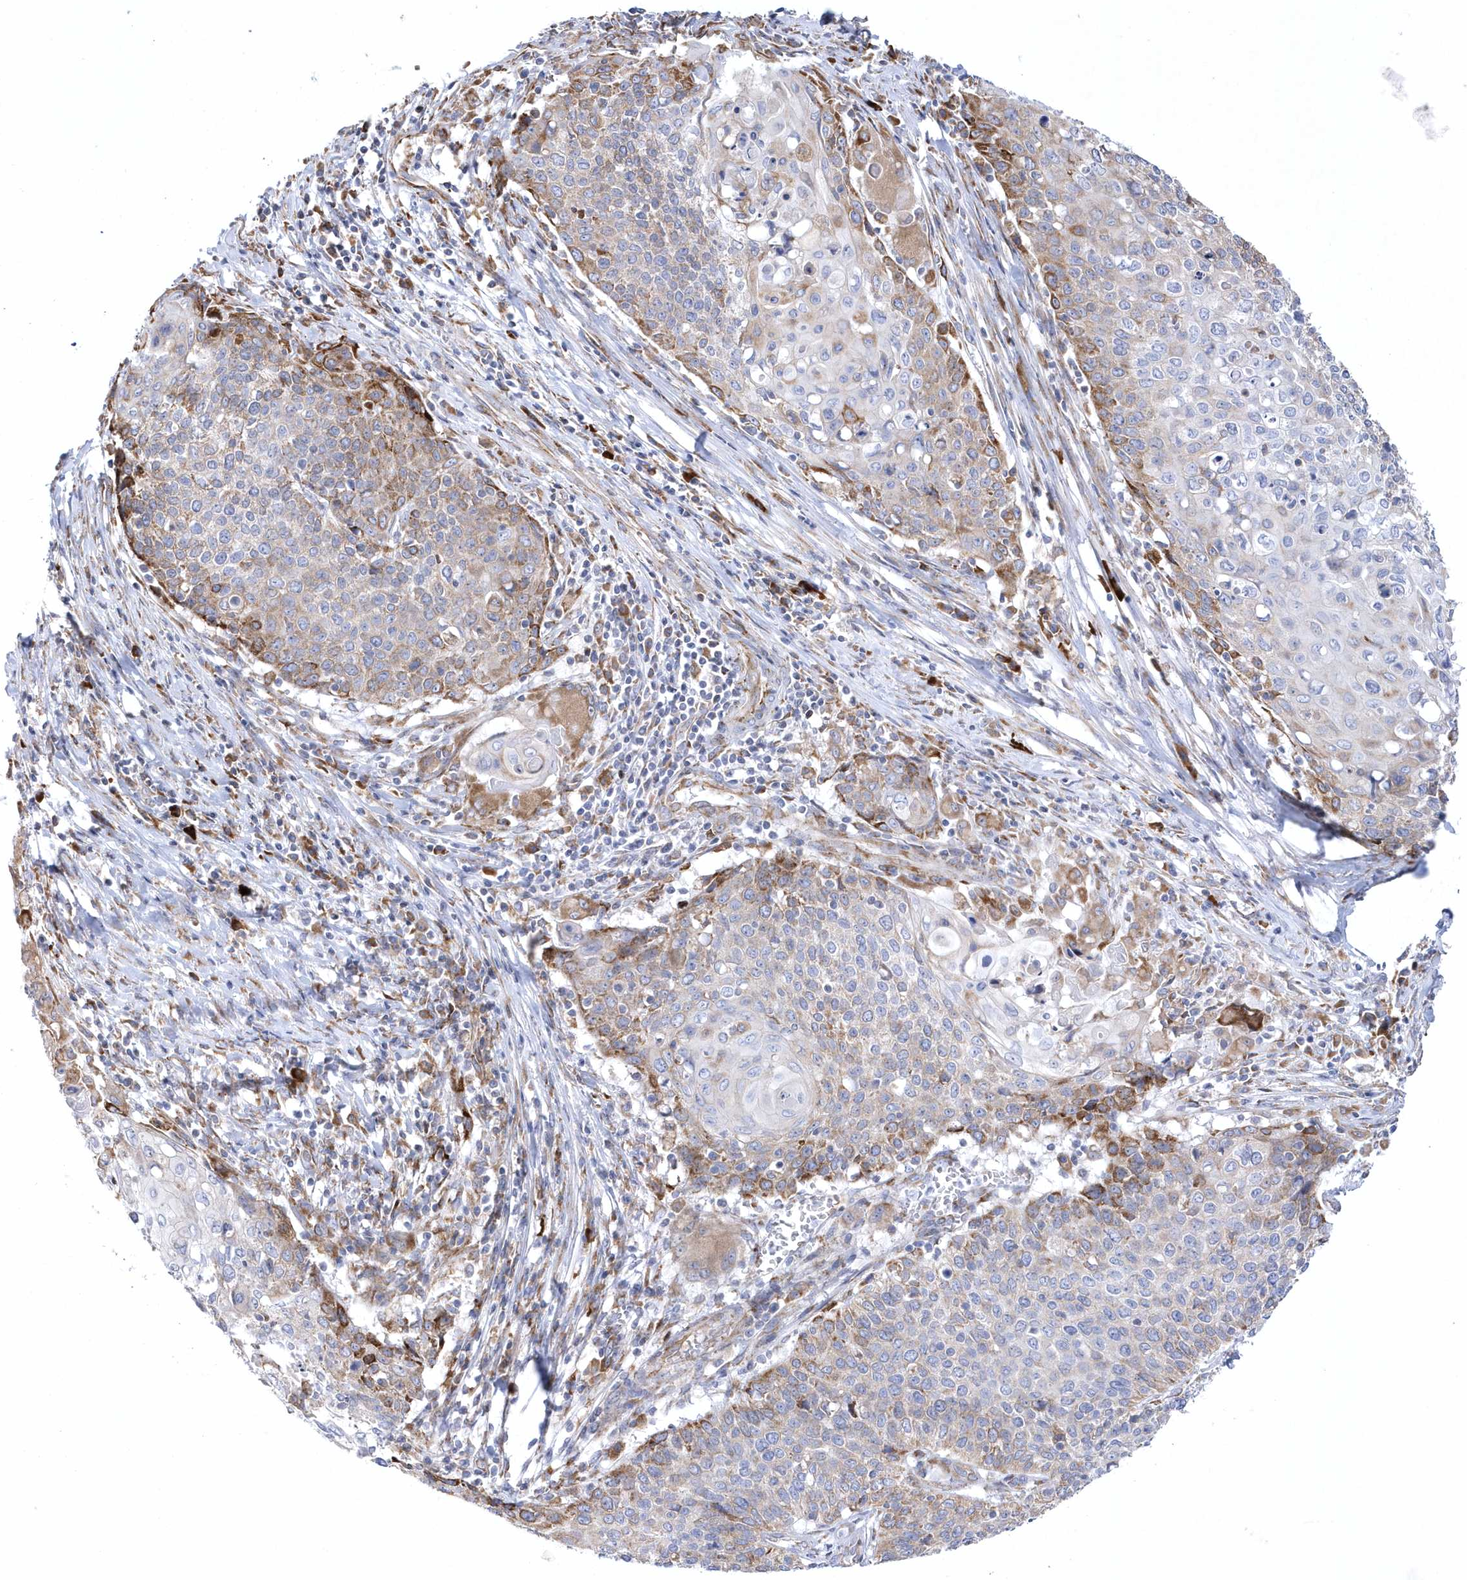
{"staining": {"intensity": "moderate", "quantity": "<25%", "location": "cytoplasmic/membranous"}, "tissue": "cervical cancer", "cell_type": "Tumor cells", "image_type": "cancer", "snomed": [{"axis": "morphology", "description": "Squamous cell carcinoma, NOS"}, {"axis": "topography", "description": "Cervix"}], "caption": "Immunohistochemical staining of human cervical cancer shows low levels of moderate cytoplasmic/membranous positivity in about <25% of tumor cells.", "gene": "MED31", "patient": {"sex": "female", "age": 39}}